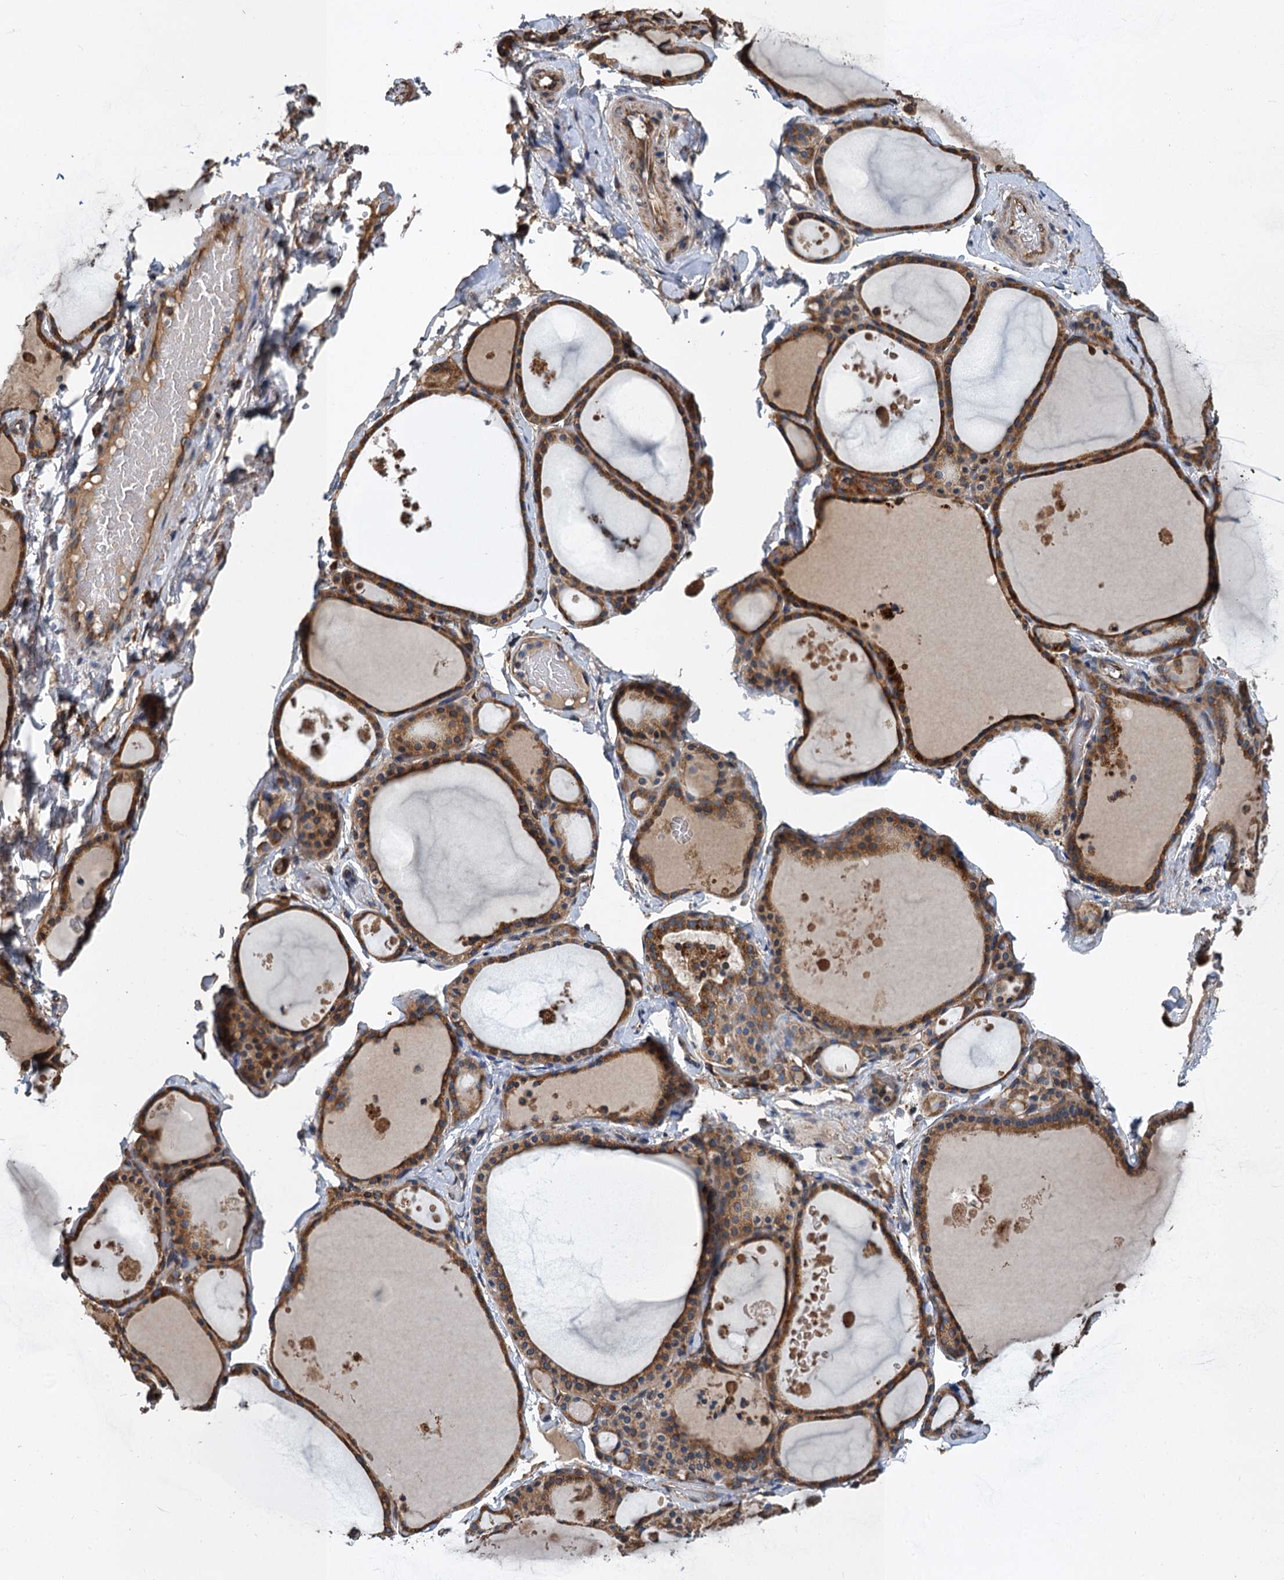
{"staining": {"intensity": "moderate", "quantity": ">75%", "location": "cytoplasmic/membranous"}, "tissue": "thyroid gland", "cell_type": "Glandular cells", "image_type": "normal", "snomed": [{"axis": "morphology", "description": "Normal tissue, NOS"}, {"axis": "topography", "description": "Thyroid gland"}], "caption": "A micrograph of thyroid gland stained for a protein demonstrates moderate cytoplasmic/membranous brown staining in glandular cells. Nuclei are stained in blue.", "gene": "LINS1", "patient": {"sex": "male", "age": 56}}